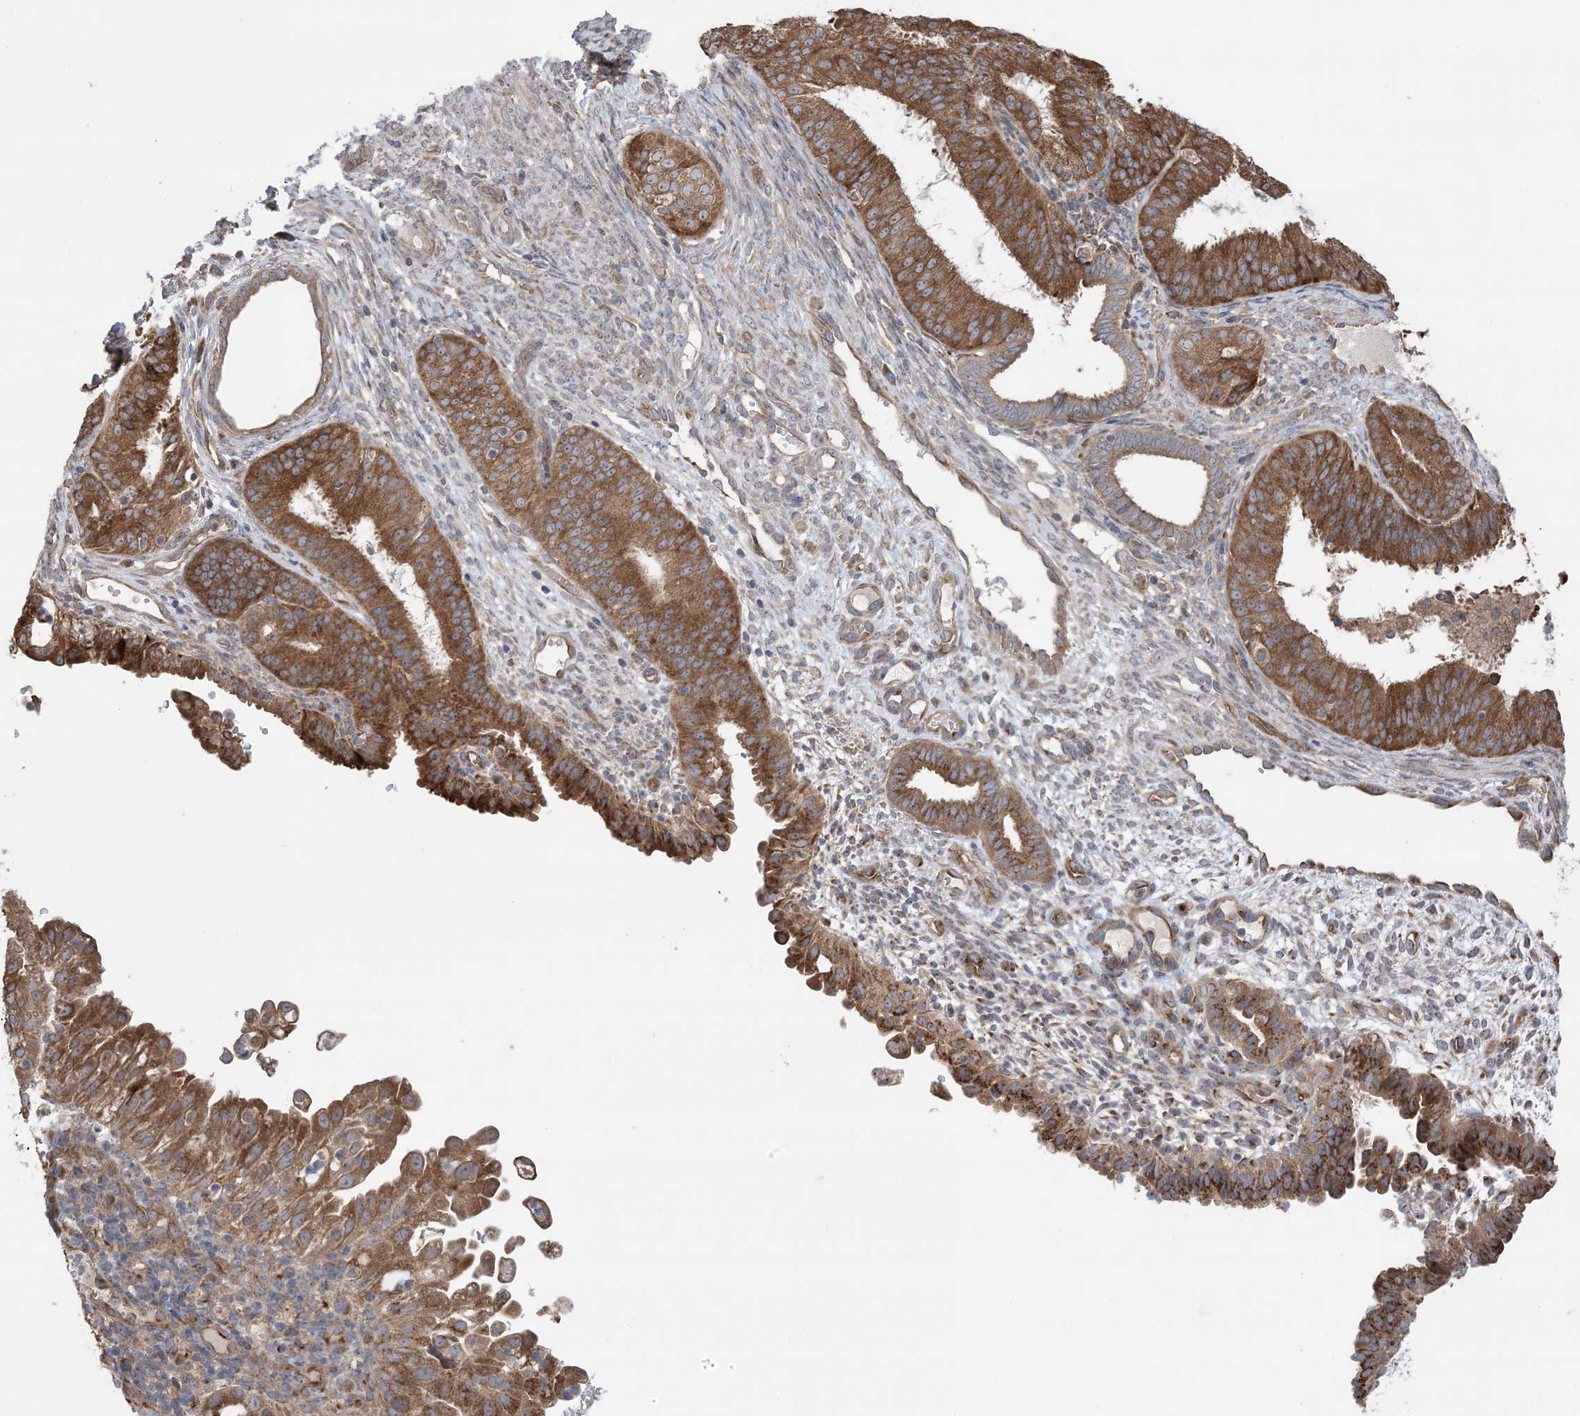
{"staining": {"intensity": "moderate", "quantity": ">75%", "location": "cytoplasmic/membranous"}, "tissue": "endometrial cancer", "cell_type": "Tumor cells", "image_type": "cancer", "snomed": [{"axis": "morphology", "description": "Adenocarcinoma, NOS"}, {"axis": "topography", "description": "Endometrium"}], "caption": "Moderate cytoplasmic/membranous protein staining is appreciated in approximately >75% of tumor cells in endometrial cancer.", "gene": "CLEC16A", "patient": {"sex": "female", "age": 51}}